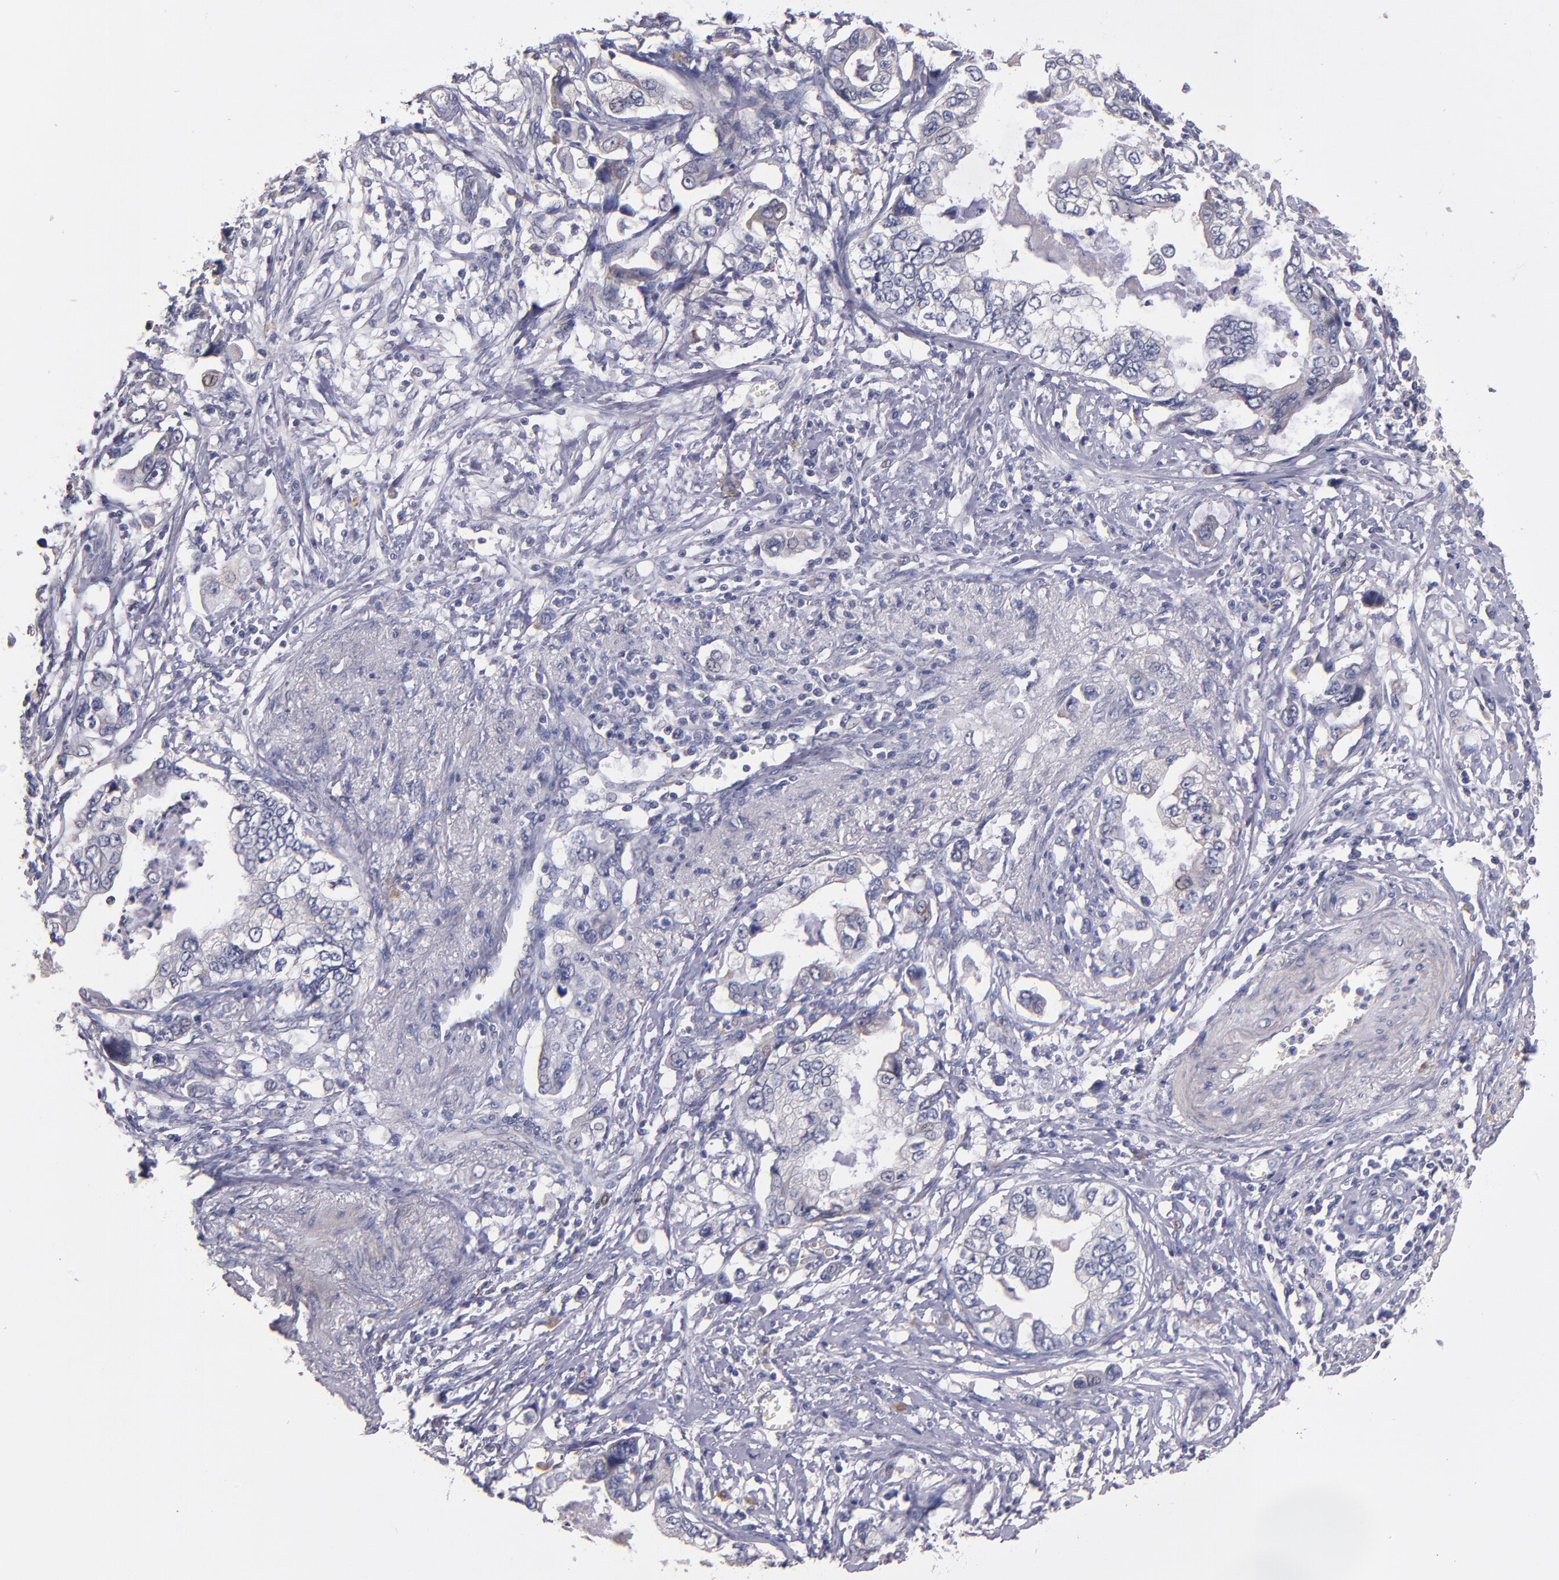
{"staining": {"intensity": "negative", "quantity": "none", "location": "none"}, "tissue": "stomach cancer", "cell_type": "Tumor cells", "image_type": "cancer", "snomed": [{"axis": "morphology", "description": "Adenocarcinoma, NOS"}, {"axis": "topography", "description": "Pancreas"}, {"axis": "topography", "description": "Stomach, upper"}], "caption": "A high-resolution histopathology image shows immunohistochemistry staining of stomach adenocarcinoma, which exhibits no significant staining in tumor cells.", "gene": "MAGEE1", "patient": {"sex": "male", "age": 77}}